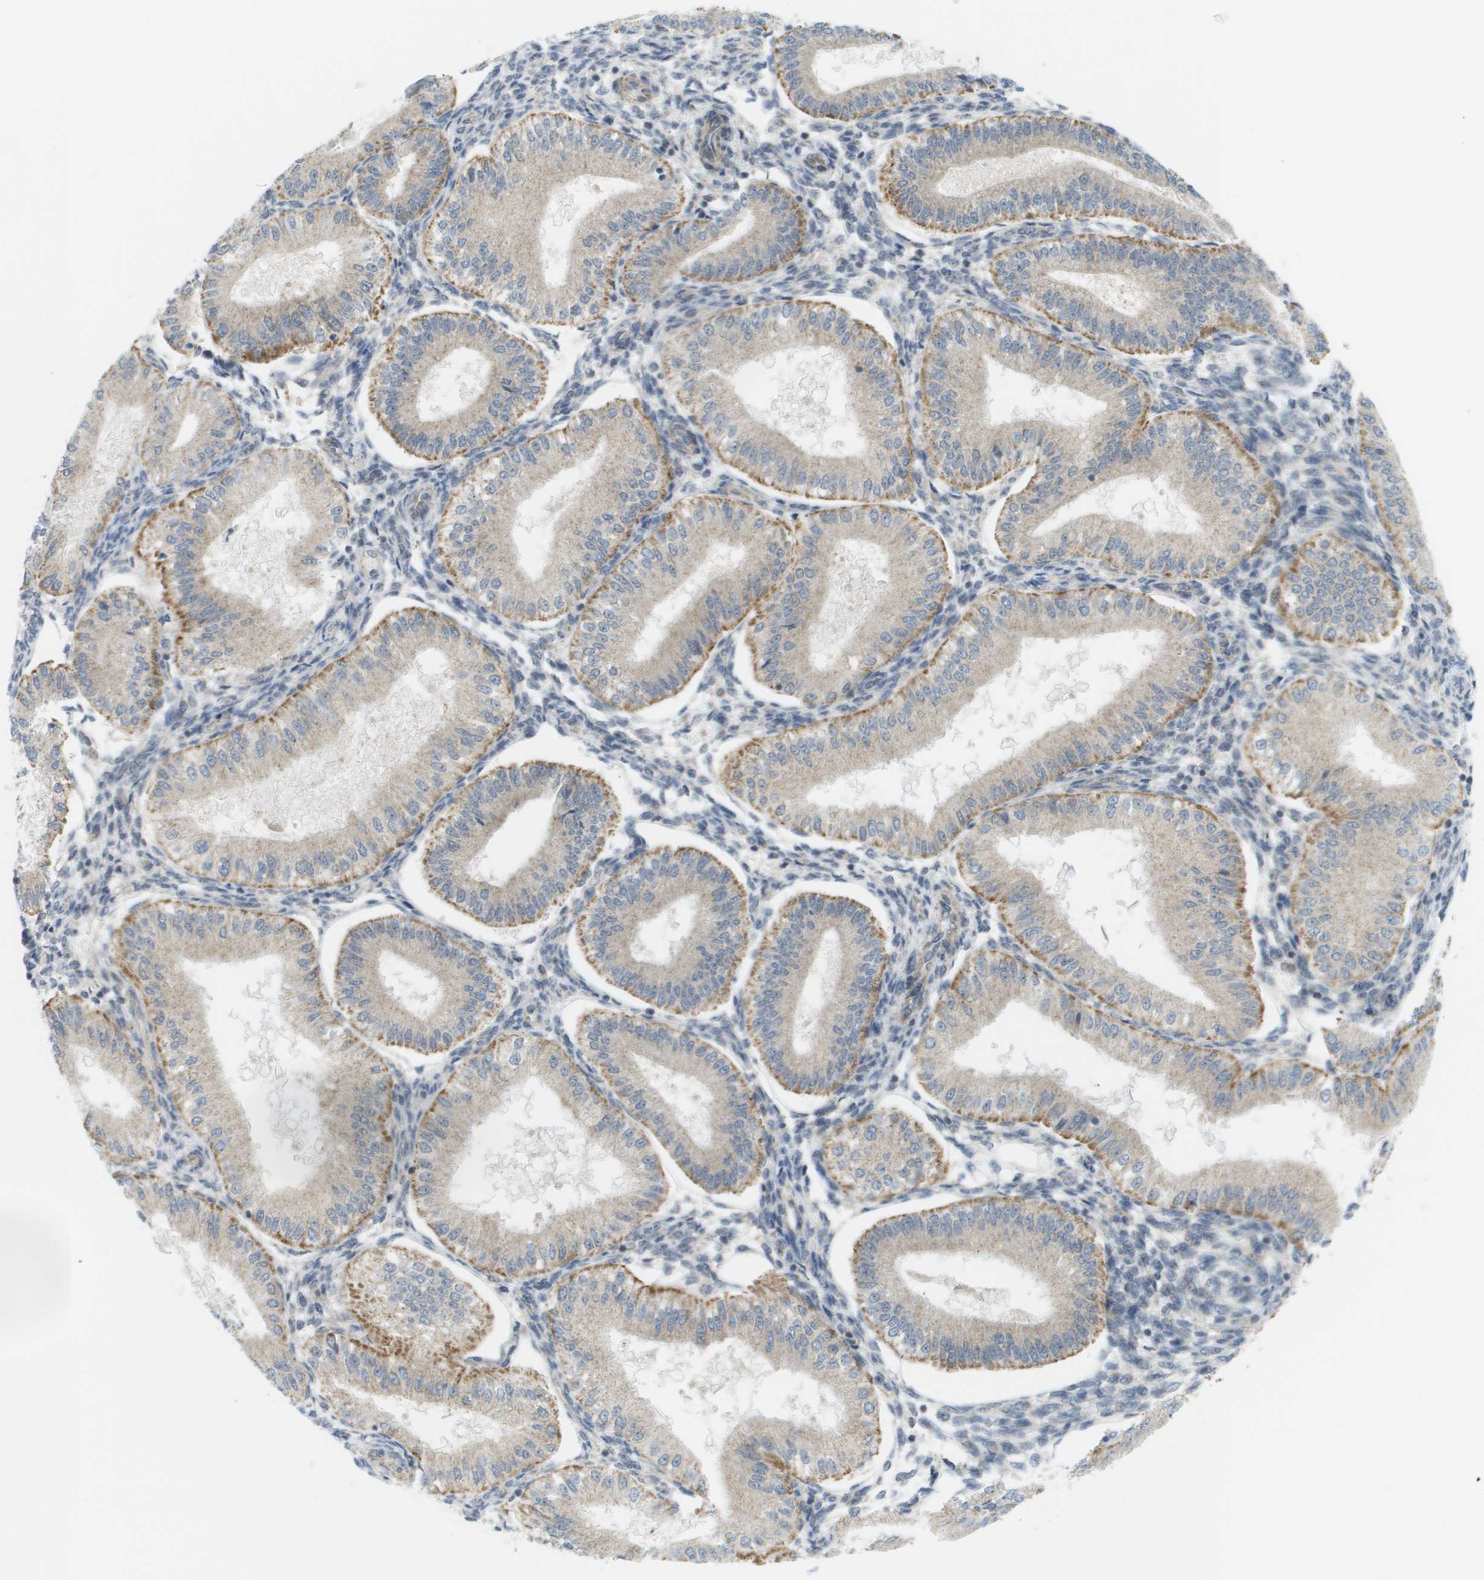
{"staining": {"intensity": "negative", "quantity": "none", "location": "none"}, "tissue": "endometrium", "cell_type": "Cells in endometrial stroma", "image_type": "normal", "snomed": [{"axis": "morphology", "description": "Normal tissue, NOS"}, {"axis": "topography", "description": "Endometrium"}], "caption": "This image is of normal endometrium stained with immunohistochemistry to label a protein in brown with the nuclei are counter-stained blue. There is no staining in cells in endometrial stroma.", "gene": "PROC", "patient": {"sex": "female", "age": 39}}